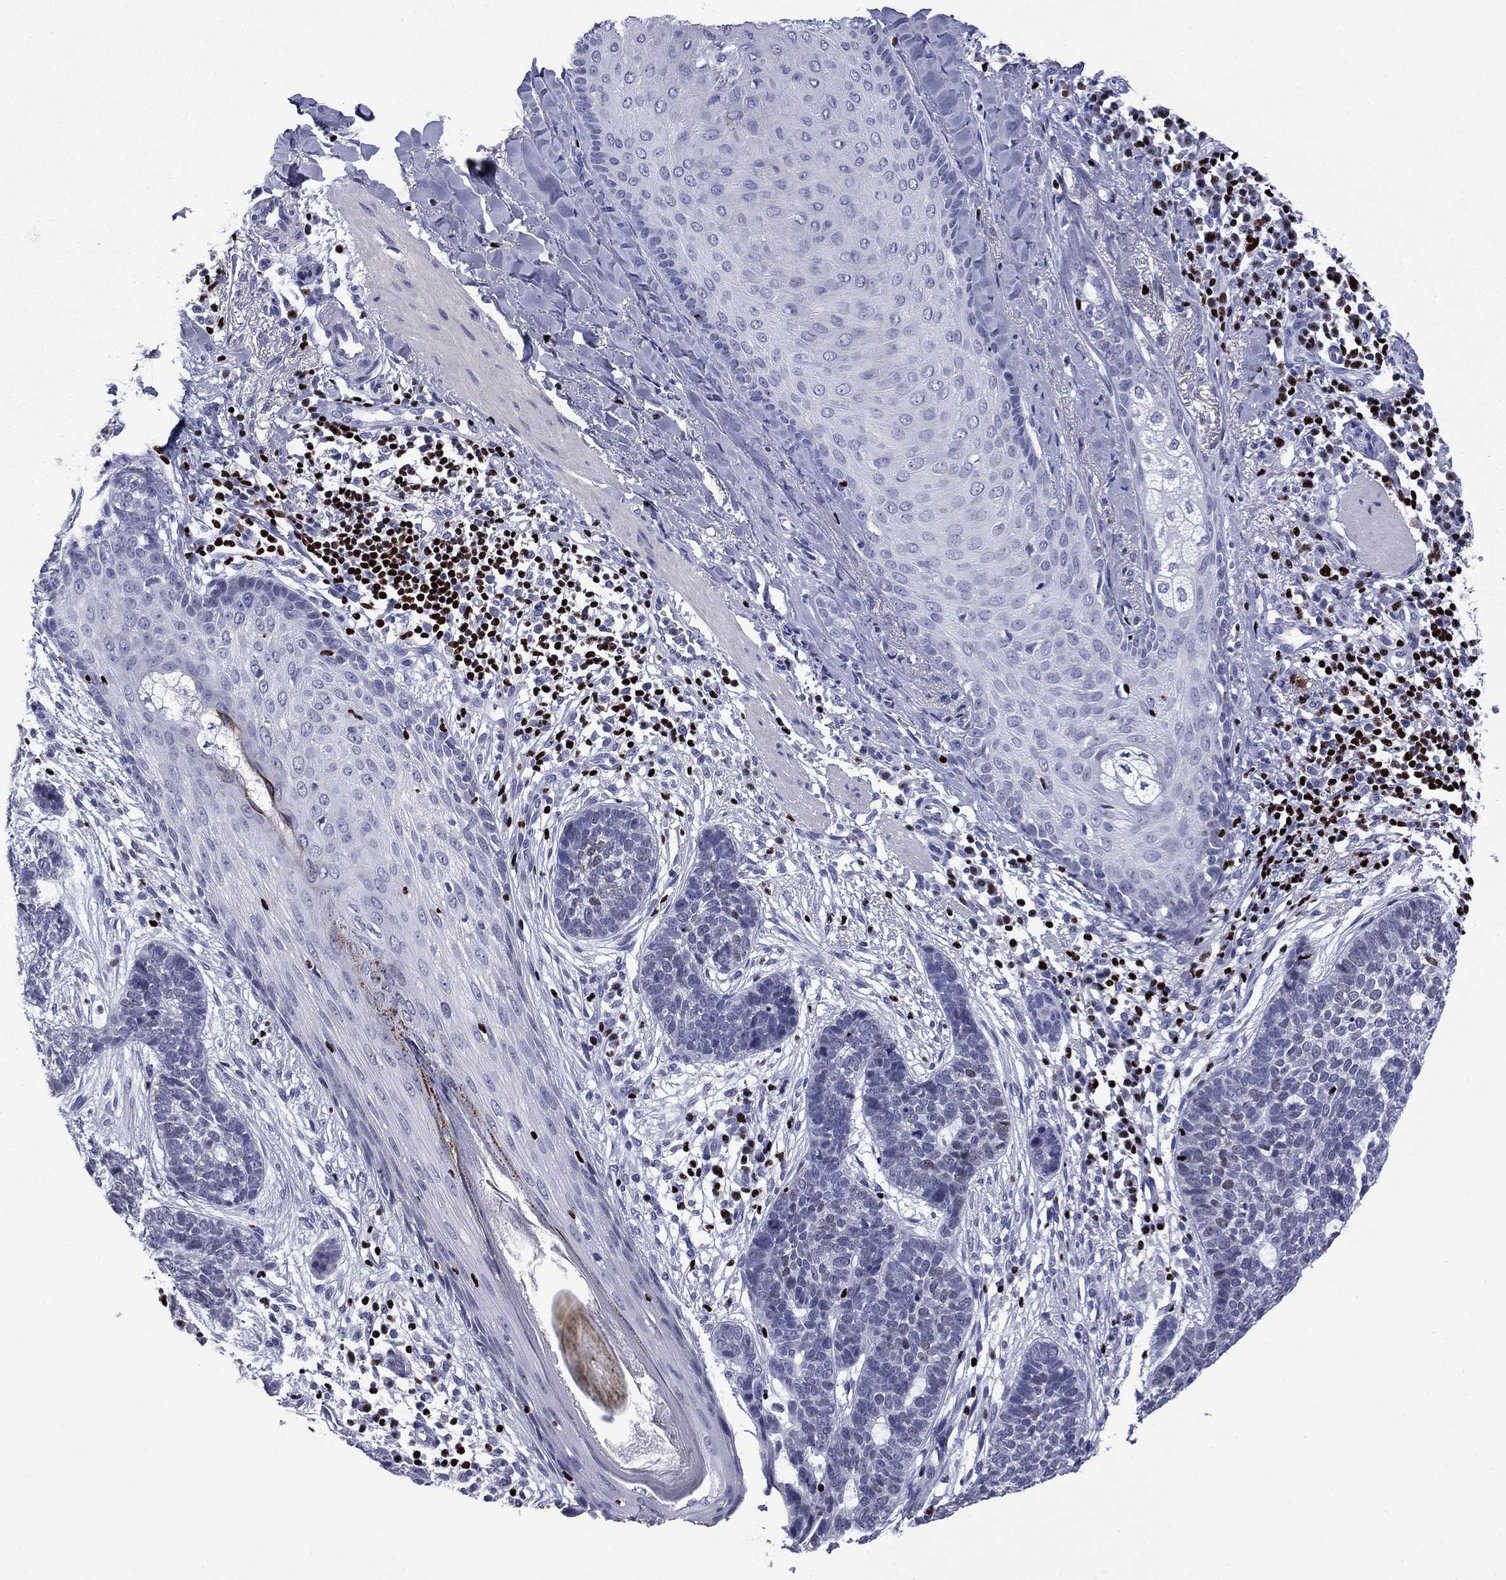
{"staining": {"intensity": "negative", "quantity": "none", "location": "none"}, "tissue": "skin cancer", "cell_type": "Tumor cells", "image_type": "cancer", "snomed": [{"axis": "morphology", "description": "Squamous cell carcinoma, NOS"}, {"axis": "topography", "description": "Skin"}], "caption": "Immunohistochemical staining of skin cancer (squamous cell carcinoma) displays no significant positivity in tumor cells.", "gene": "IKZF3", "patient": {"sex": "male", "age": 88}}